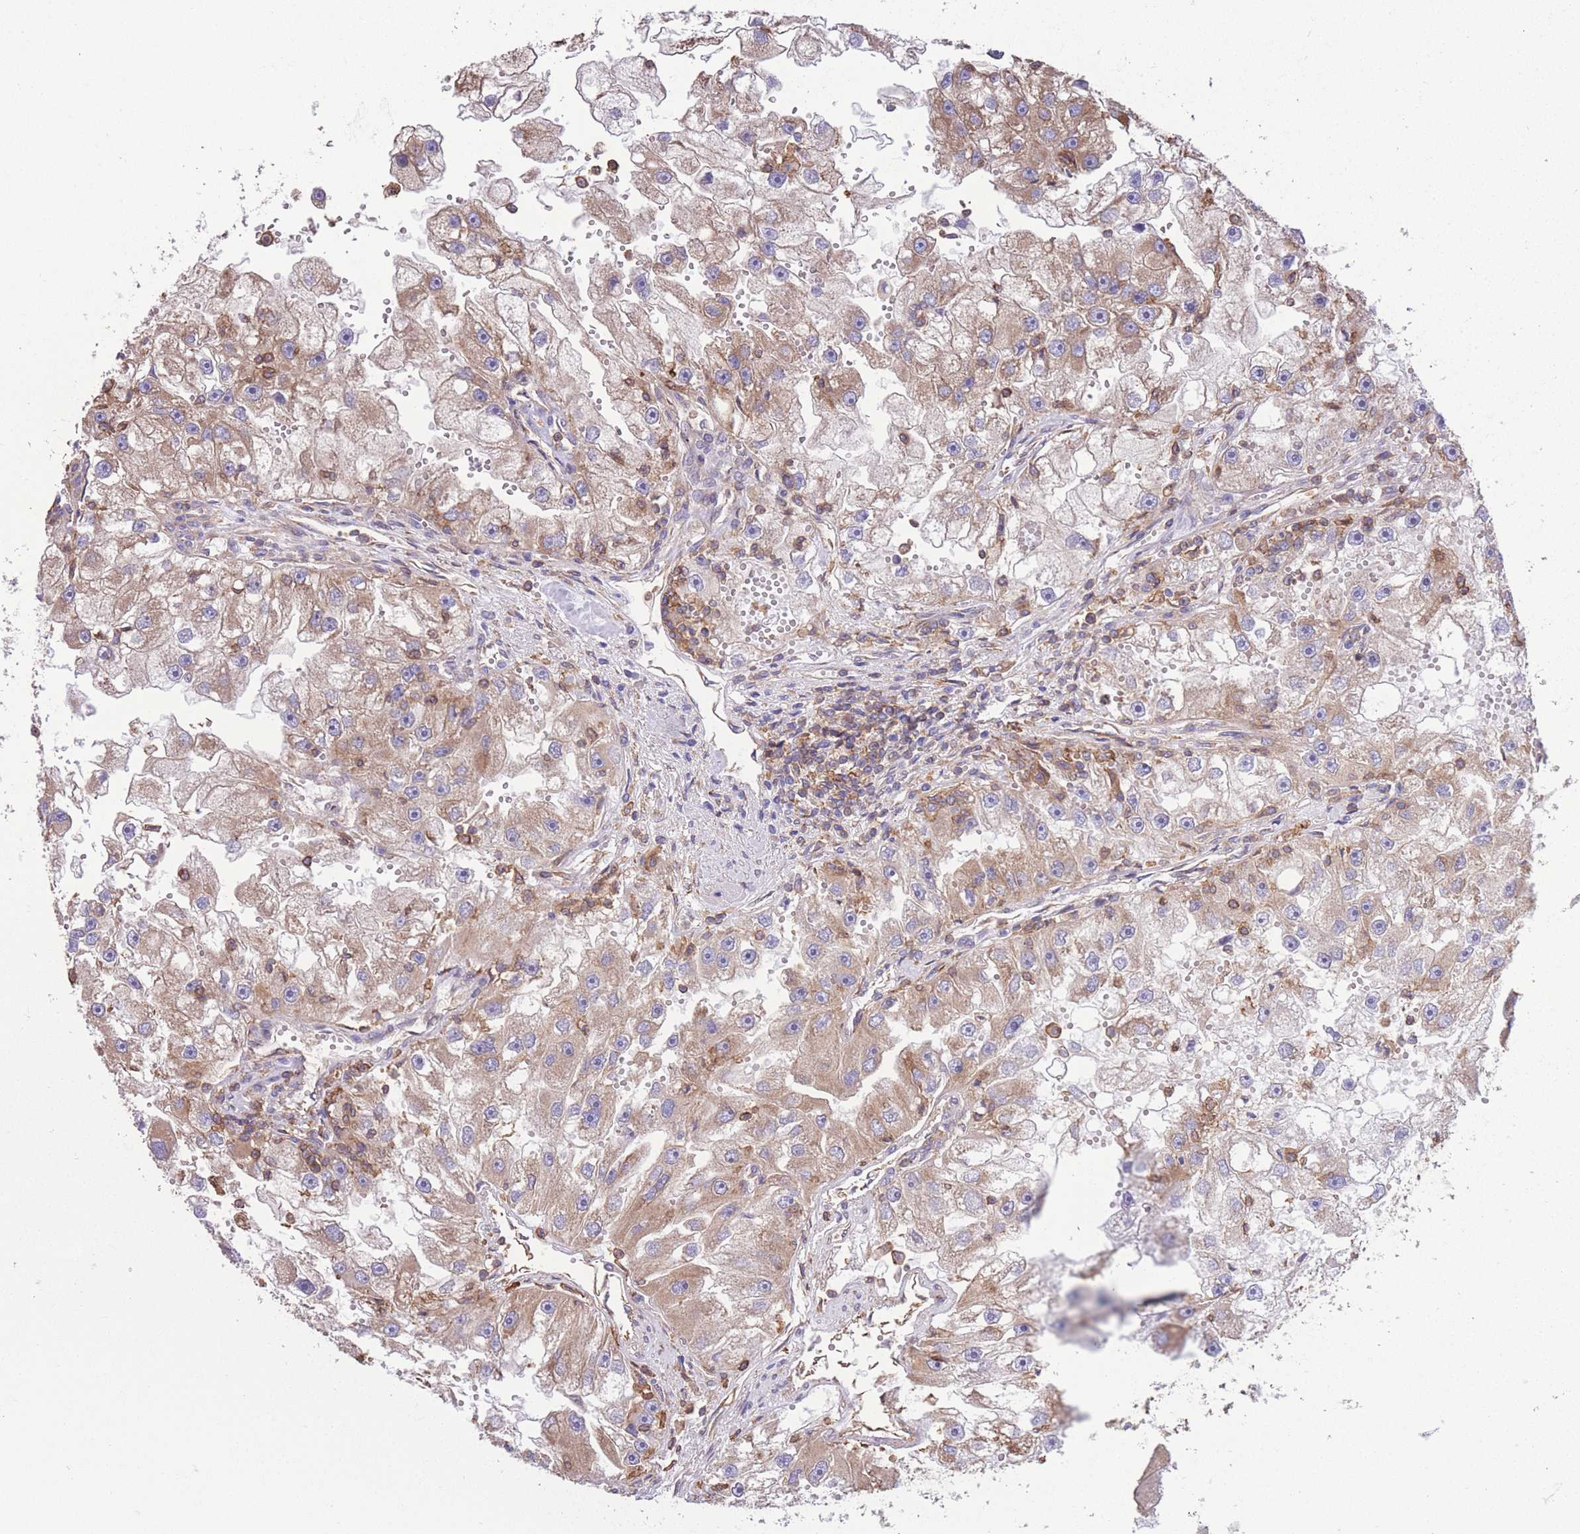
{"staining": {"intensity": "moderate", "quantity": ">75%", "location": "cytoplasmic/membranous"}, "tissue": "renal cancer", "cell_type": "Tumor cells", "image_type": "cancer", "snomed": [{"axis": "morphology", "description": "Adenocarcinoma, NOS"}, {"axis": "topography", "description": "Kidney"}], "caption": "Immunohistochemistry photomicrograph of neoplastic tissue: renal cancer (adenocarcinoma) stained using IHC reveals medium levels of moderate protein expression localized specifically in the cytoplasmic/membranous of tumor cells, appearing as a cytoplasmic/membranous brown color.", "gene": "LRRN4CL", "patient": {"sex": "male", "age": 63}}